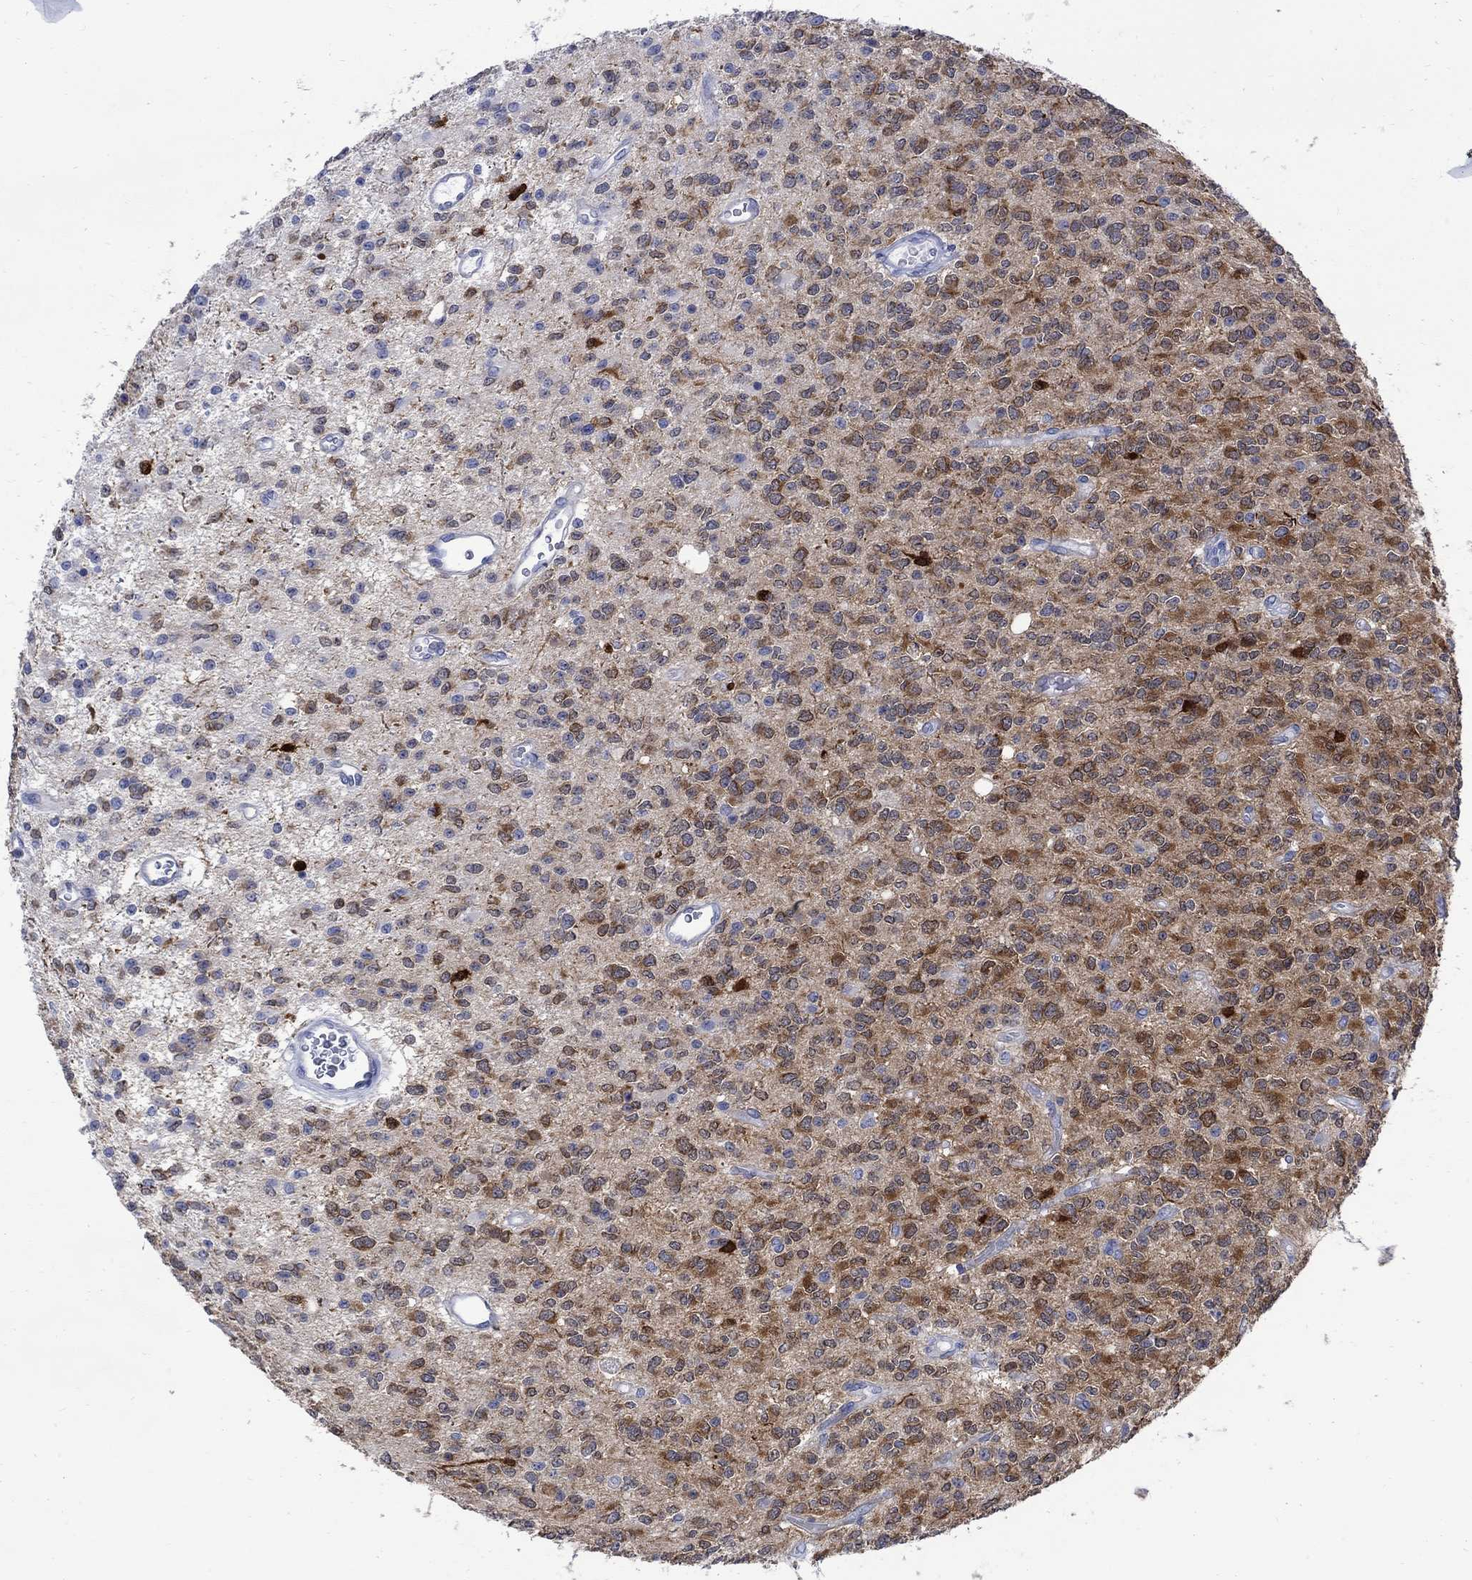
{"staining": {"intensity": "moderate", "quantity": "25%-75%", "location": "cytoplasmic/membranous"}, "tissue": "glioma", "cell_type": "Tumor cells", "image_type": "cancer", "snomed": [{"axis": "morphology", "description": "Glioma, malignant, Low grade"}, {"axis": "topography", "description": "Brain"}], "caption": "Tumor cells display moderate cytoplasmic/membranous staining in about 25%-75% of cells in malignant glioma (low-grade).", "gene": "CPLX2", "patient": {"sex": "female", "age": 45}}